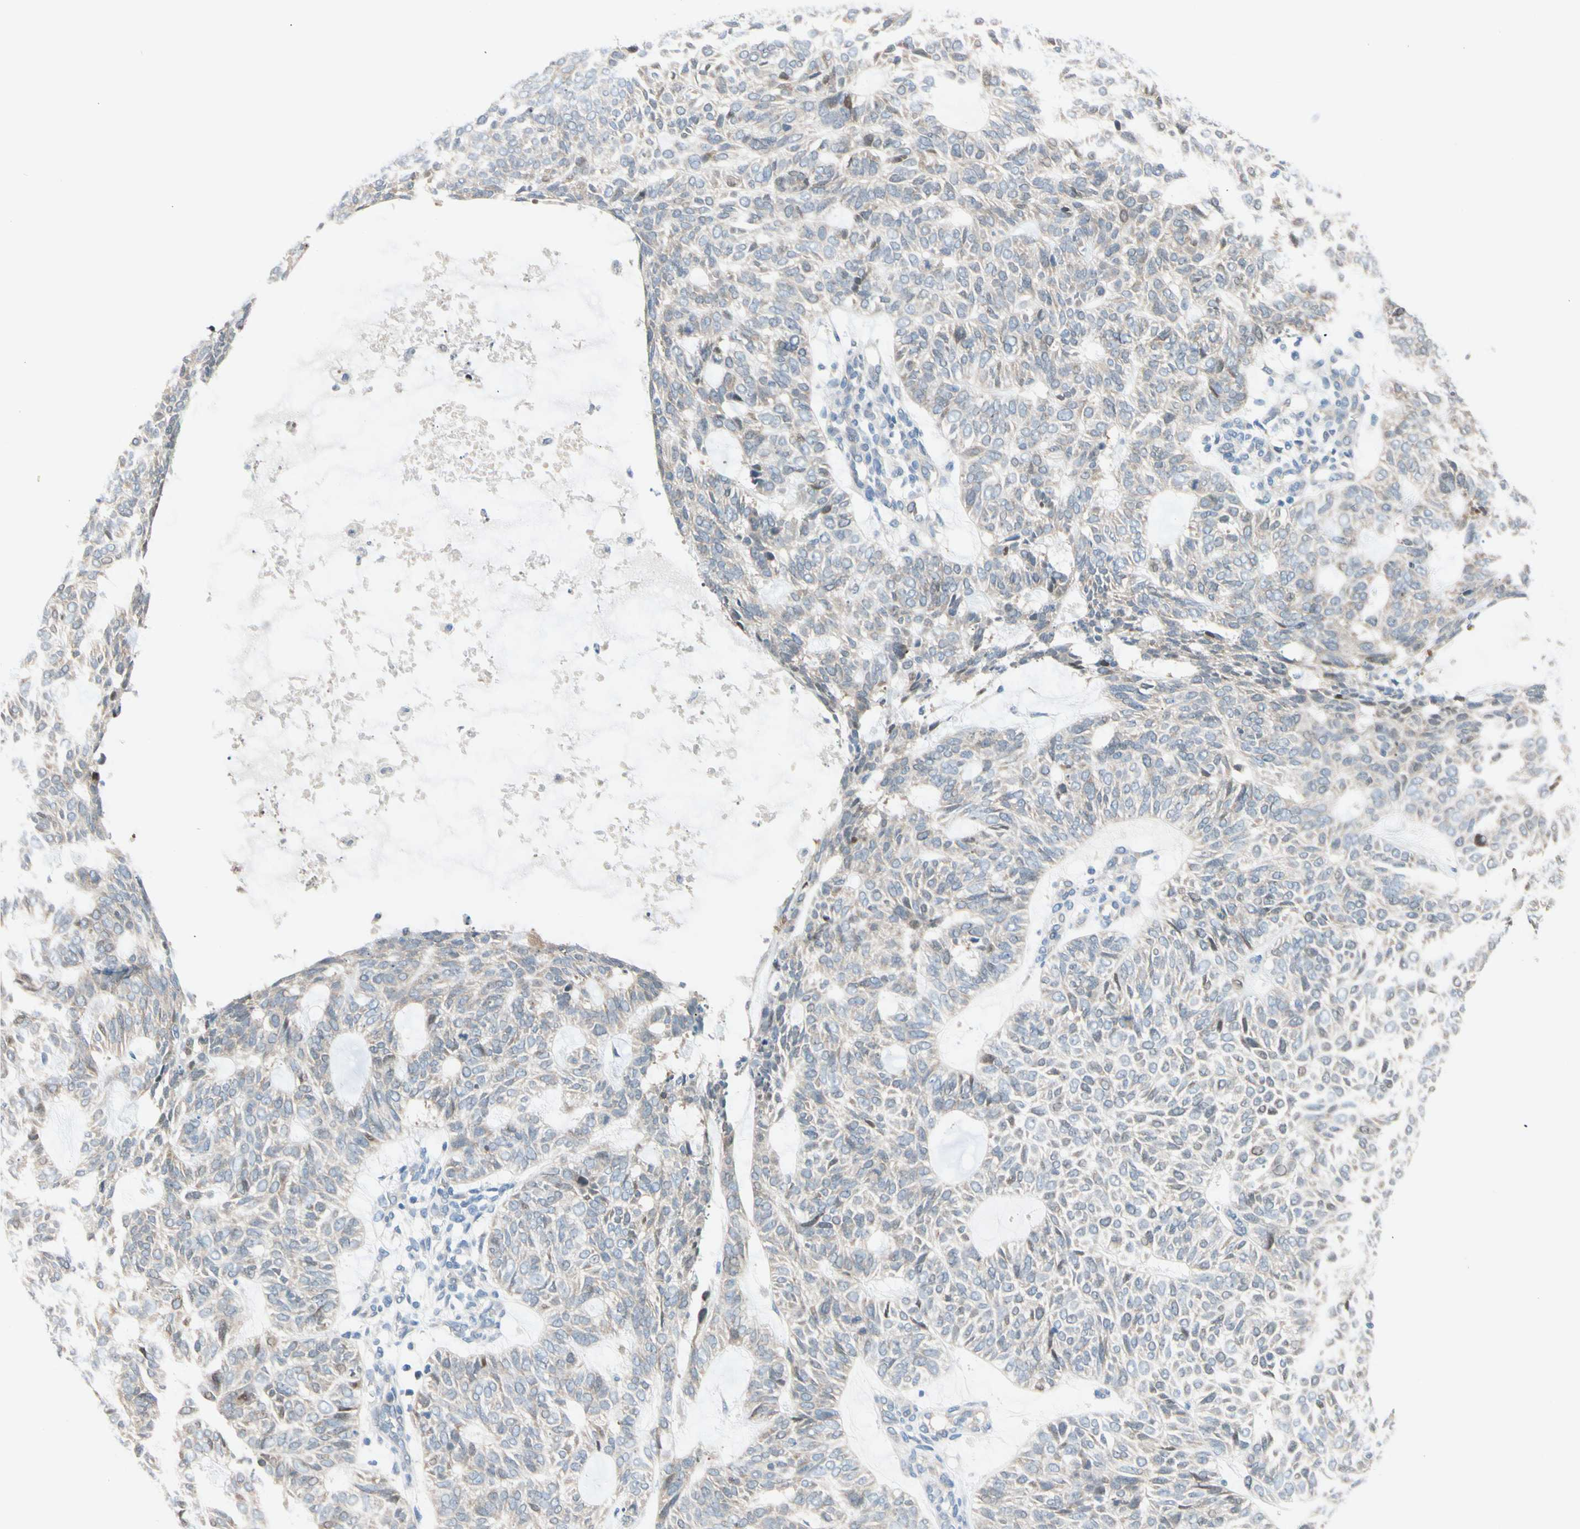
{"staining": {"intensity": "weak", "quantity": ">75%", "location": "cytoplasmic/membranous,nuclear"}, "tissue": "skin cancer", "cell_type": "Tumor cells", "image_type": "cancer", "snomed": [{"axis": "morphology", "description": "Basal cell carcinoma"}, {"axis": "topography", "description": "Skin"}], "caption": "Immunohistochemical staining of human basal cell carcinoma (skin) displays weak cytoplasmic/membranous and nuclear protein expression in about >75% of tumor cells. Immunohistochemistry (ihc) stains the protein of interest in brown and the nuclei are stained blue.", "gene": "CFAP36", "patient": {"sex": "male", "age": 87}}